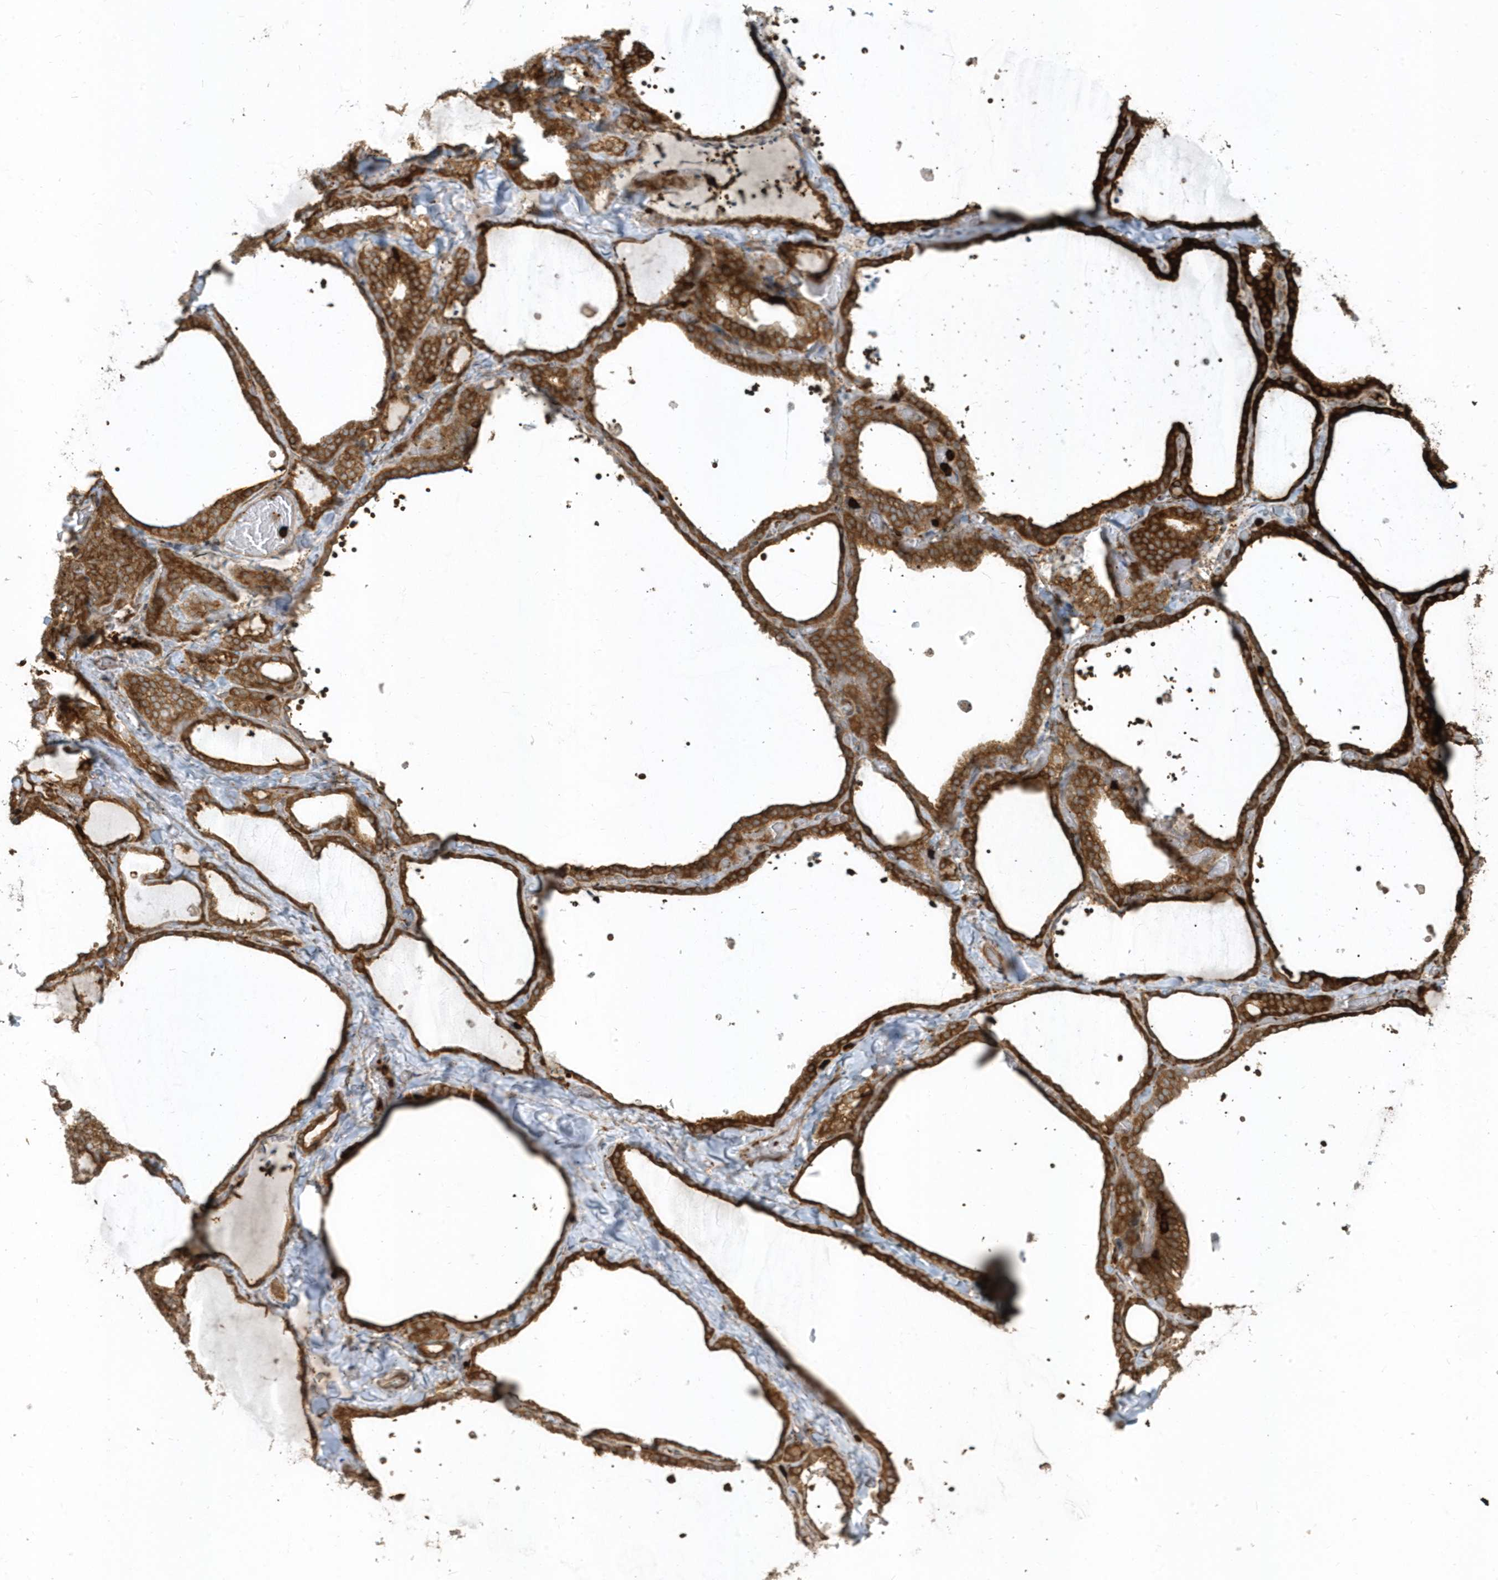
{"staining": {"intensity": "strong", "quantity": ">75%", "location": "cytoplasmic/membranous"}, "tissue": "thyroid gland", "cell_type": "Glandular cells", "image_type": "normal", "snomed": [{"axis": "morphology", "description": "Normal tissue, NOS"}, {"axis": "topography", "description": "Thyroid gland"}], "caption": "The micrograph shows a brown stain indicating the presence of a protein in the cytoplasmic/membranous of glandular cells in thyroid gland.", "gene": "CLCN6", "patient": {"sex": "female", "age": 22}}